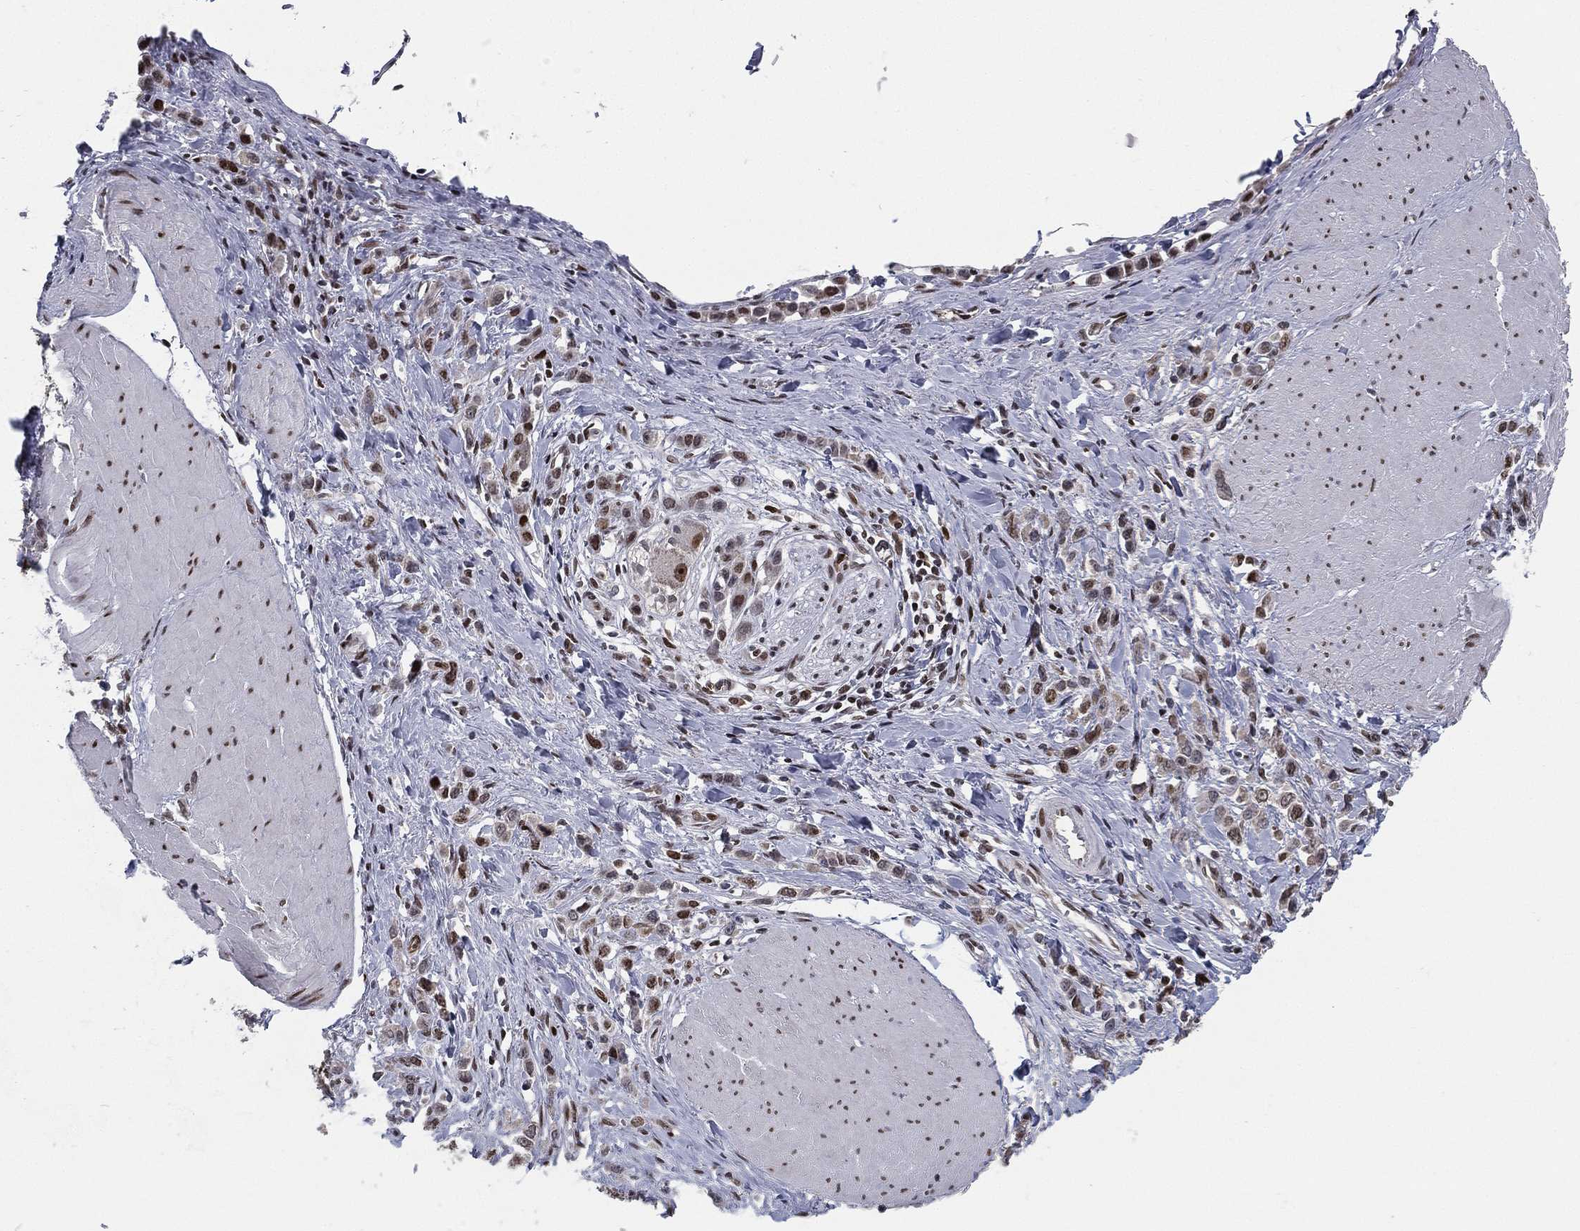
{"staining": {"intensity": "moderate", "quantity": "25%-75%", "location": "nuclear"}, "tissue": "stomach cancer", "cell_type": "Tumor cells", "image_type": "cancer", "snomed": [{"axis": "morphology", "description": "Adenocarcinoma, NOS"}, {"axis": "topography", "description": "Stomach"}], "caption": "Immunohistochemical staining of stomach cancer shows moderate nuclear protein staining in approximately 25%-75% of tumor cells.", "gene": "RTF1", "patient": {"sex": "male", "age": 47}}